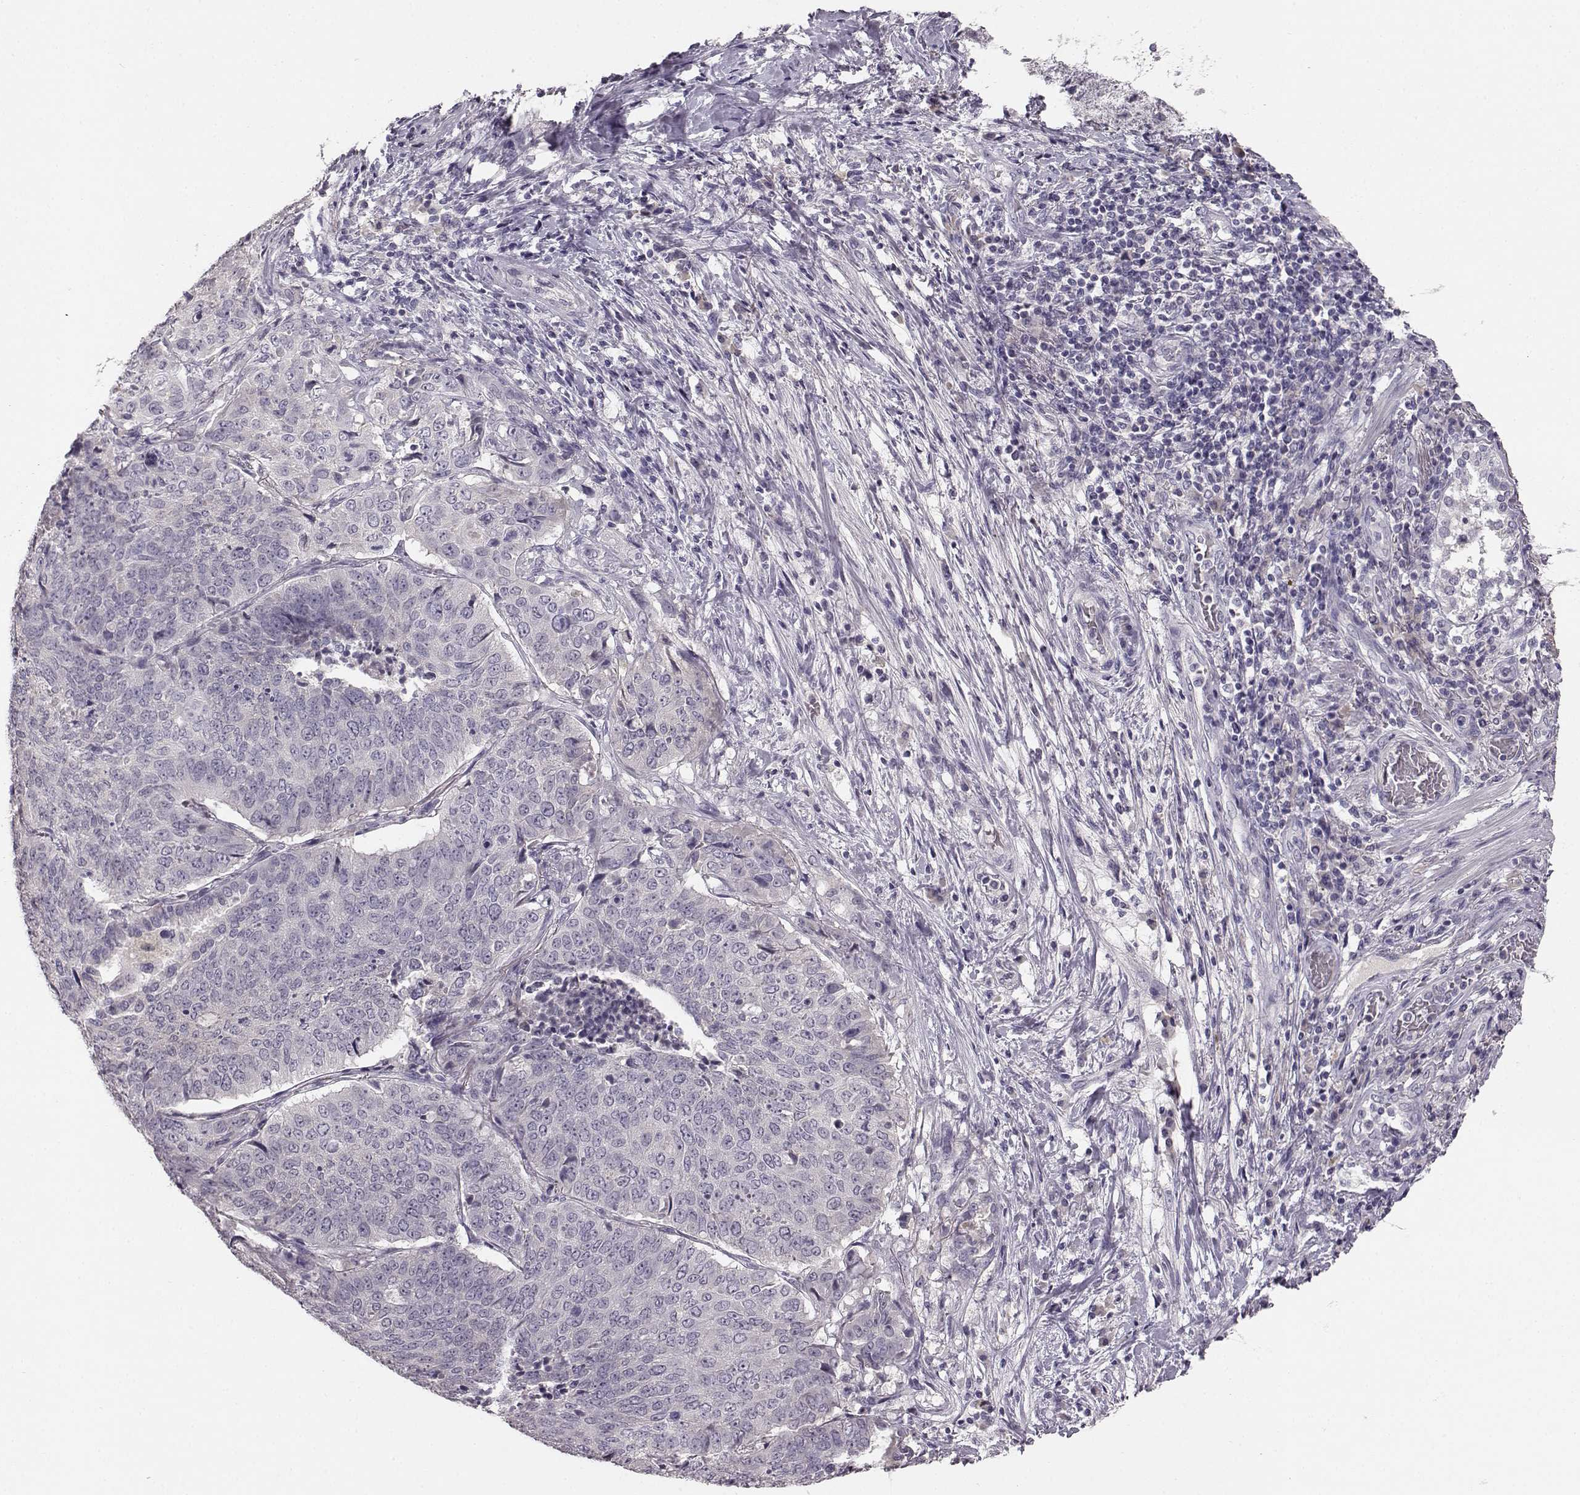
{"staining": {"intensity": "negative", "quantity": "none", "location": "none"}, "tissue": "lung cancer", "cell_type": "Tumor cells", "image_type": "cancer", "snomed": [{"axis": "morphology", "description": "Normal tissue, NOS"}, {"axis": "morphology", "description": "Squamous cell carcinoma, NOS"}, {"axis": "topography", "description": "Bronchus"}, {"axis": "topography", "description": "Lung"}], "caption": "Immunohistochemistry photomicrograph of human squamous cell carcinoma (lung) stained for a protein (brown), which exhibits no positivity in tumor cells.", "gene": "BFSP2", "patient": {"sex": "male", "age": 64}}